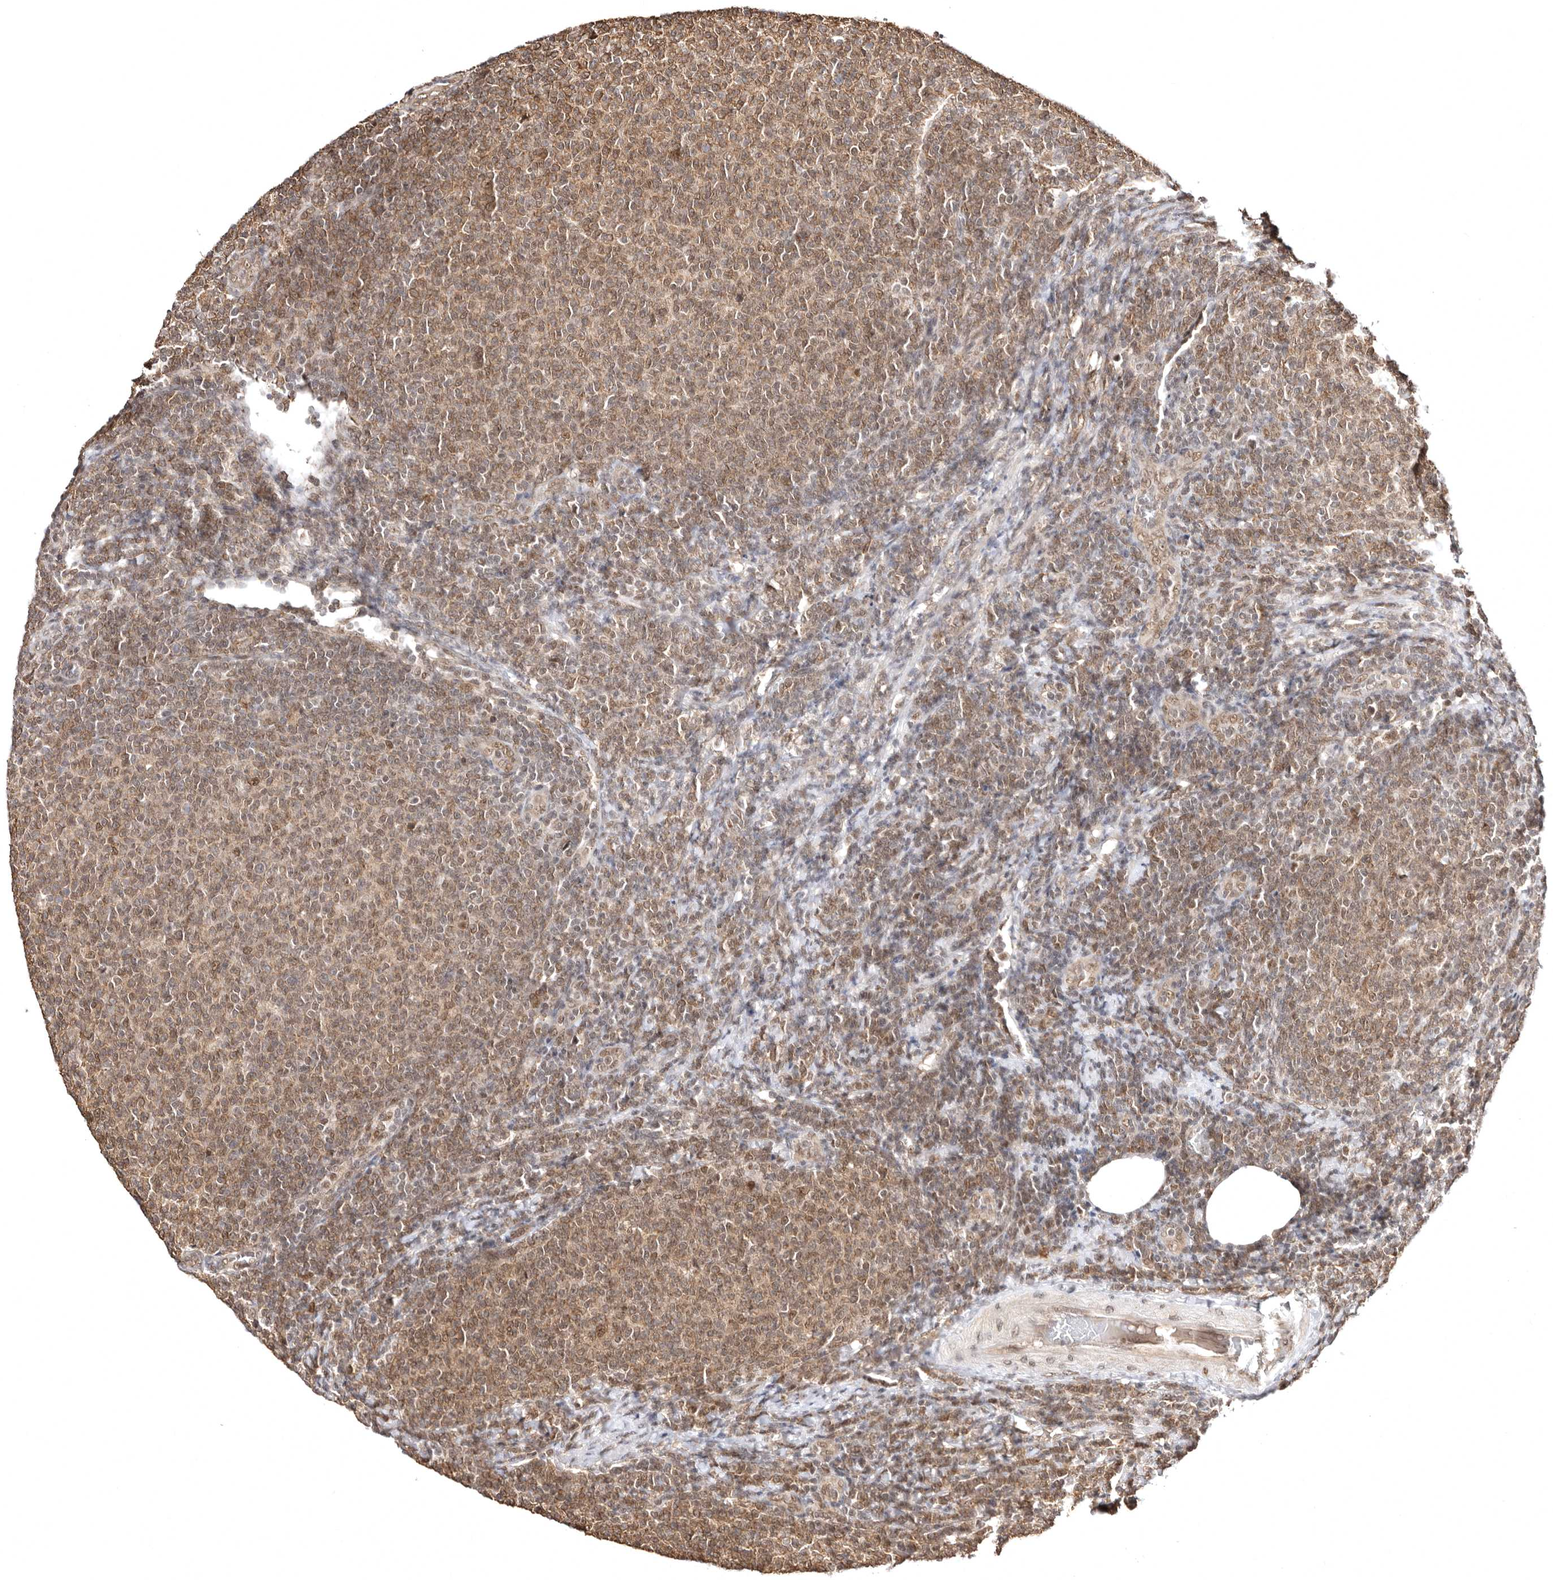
{"staining": {"intensity": "moderate", "quantity": ">75%", "location": "cytoplasmic/membranous,nuclear"}, "tissue": "lymphoma", "cell_type": "Tumor cells", "image_type": "cancer", "snomed": [{"axis": "morphology", "description": "Malignant lymphoma, non-Hodgkin's type, Low grade"}, {"axis": "topography", "description": "Lymph node"}], "caption": "A high-resolution photomicrograph shows immunohistochemistry staining of malignant lymphoma, non-Hodgkin's type (low-grade), which displays moderate cytoplasmic/membranous and nuclear positivity in approximately >75% of tumor cells.", "gene": "MED8", "patient": {"sex": "male", "age": 66}}